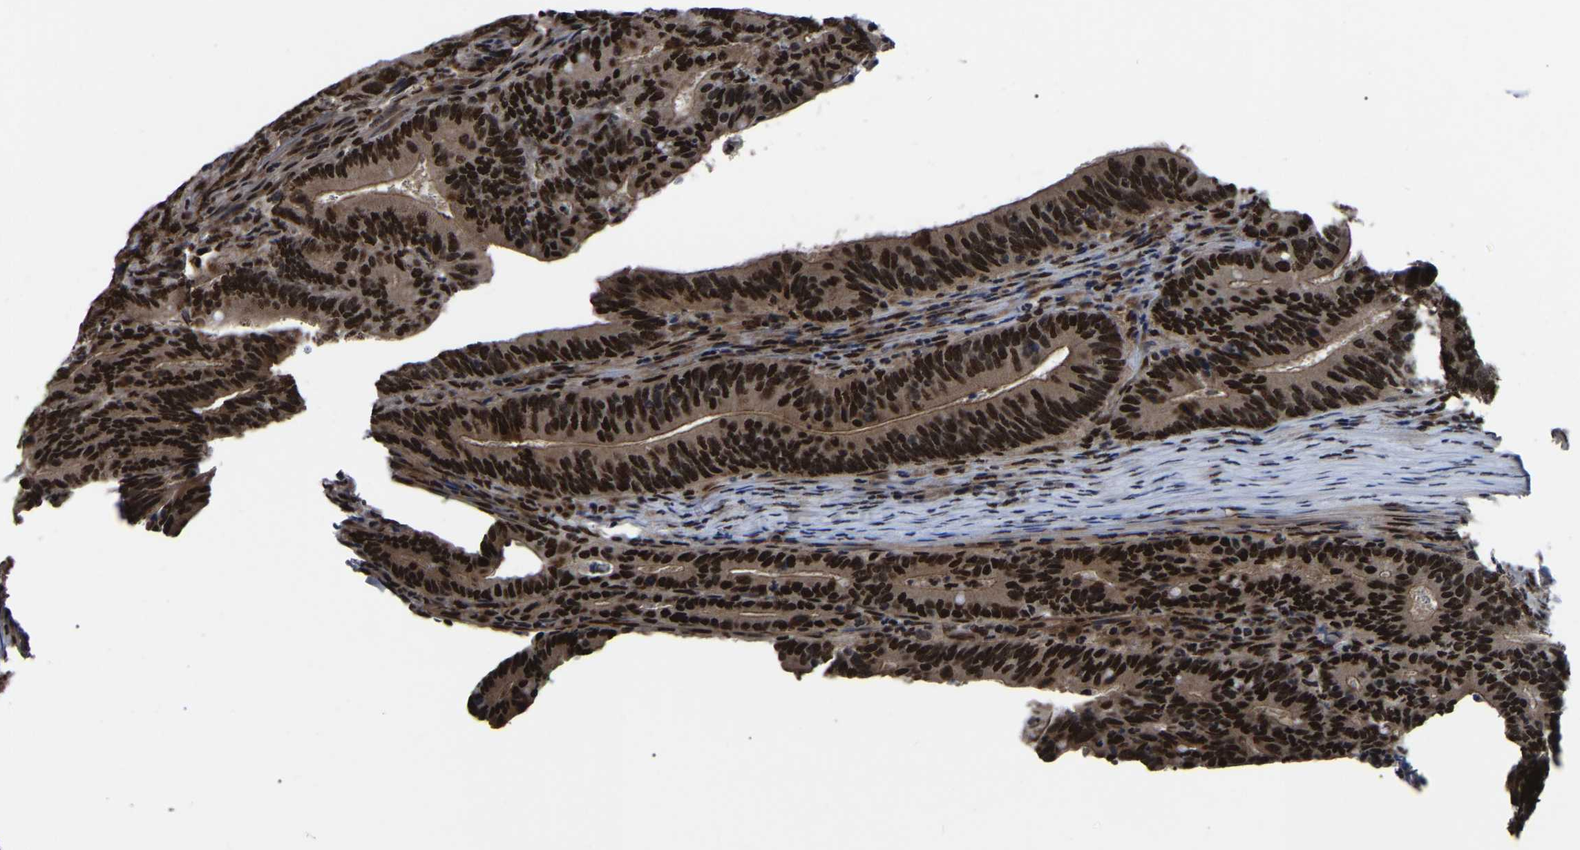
{"staining": {"intensity": "strong", "quantity": ">75%", "location": "nuclear"}, "tissue": "colorectal cancer", "cell_type": "Tumor cells", "image_type": "cancer", "snomed": [{"axis": "morphology", "description": "Adenocarcinoma, NOS"}, {"axis": "topography", "description": "Colon"}], "caption": "Human colorectal cancer stained with a brown dye demonstrates strong nuclear positive staining in approximately >75% of tumor cells.", "gene": "TRIM35", "patient": {"sex": "female", "age": 66}}